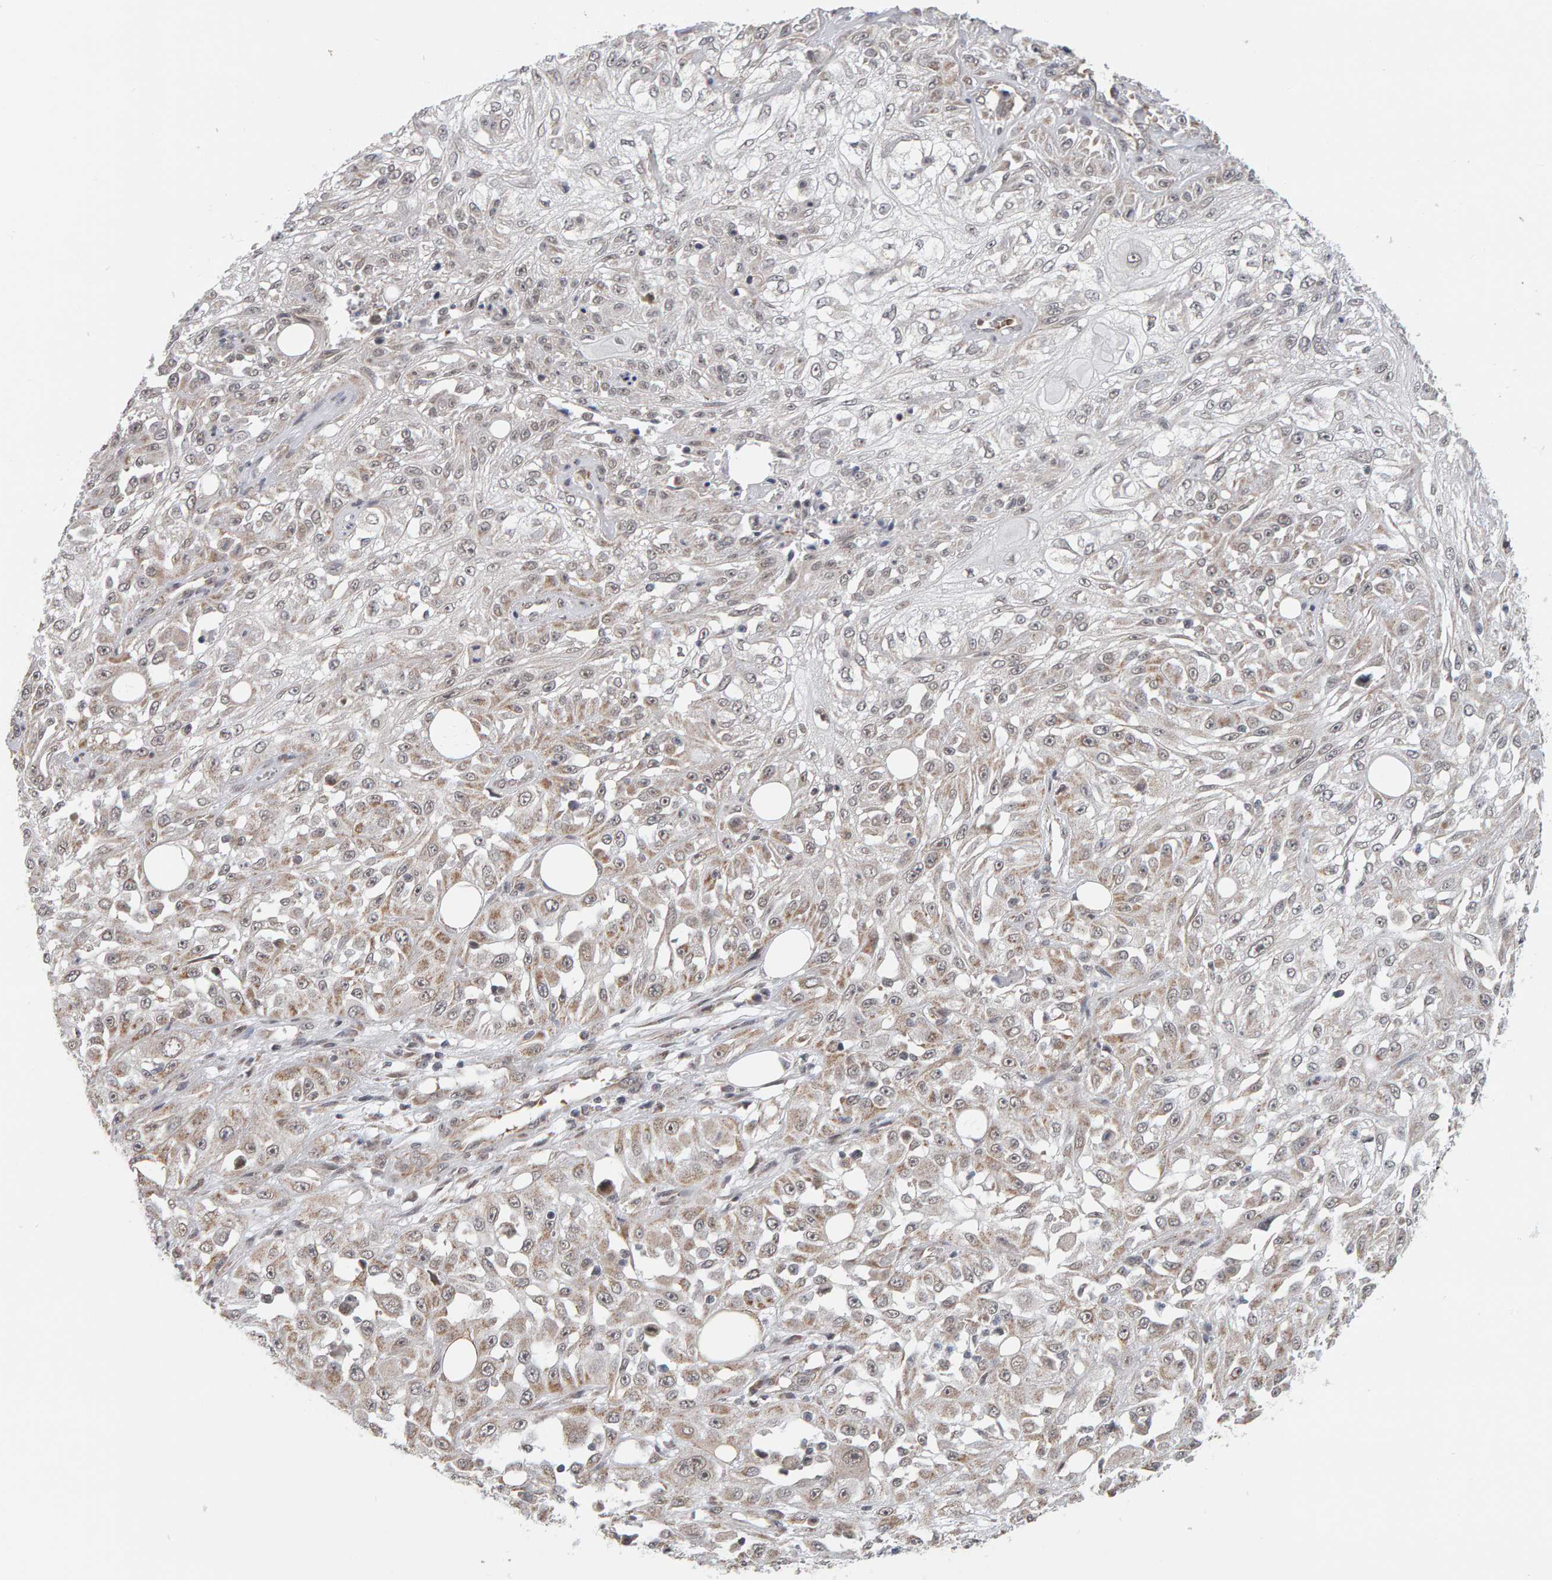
{"staining": {"intensity": "weak", "quantity": "25%-75%", "location": "cytoplasmic/membranous,nuclear"}, "tissue": "skin cancer", "cell_type": "Tumor cells", "image_type": "cancer", "snomed": [{"axis": "morphology", "description": "Squamous cell carcinoma, NOS"}, {"axis": "morphology", "description": "Squamous cell carcinoma, metastatic, NOS"}, {"axis": "topography", "description": "Skin"}, {"axis": "topography", "description": "Lymph node"}], "caption": "Skin cancer (squamous cell carcinoma) stained with DAB IHC exhibits low levels of weak cytoplasmic/membranous and nuclear positivity in about 25%-75% of tumor cells.", "gene": "DAP3", "patient": {"sex": "male", "age": 75}}